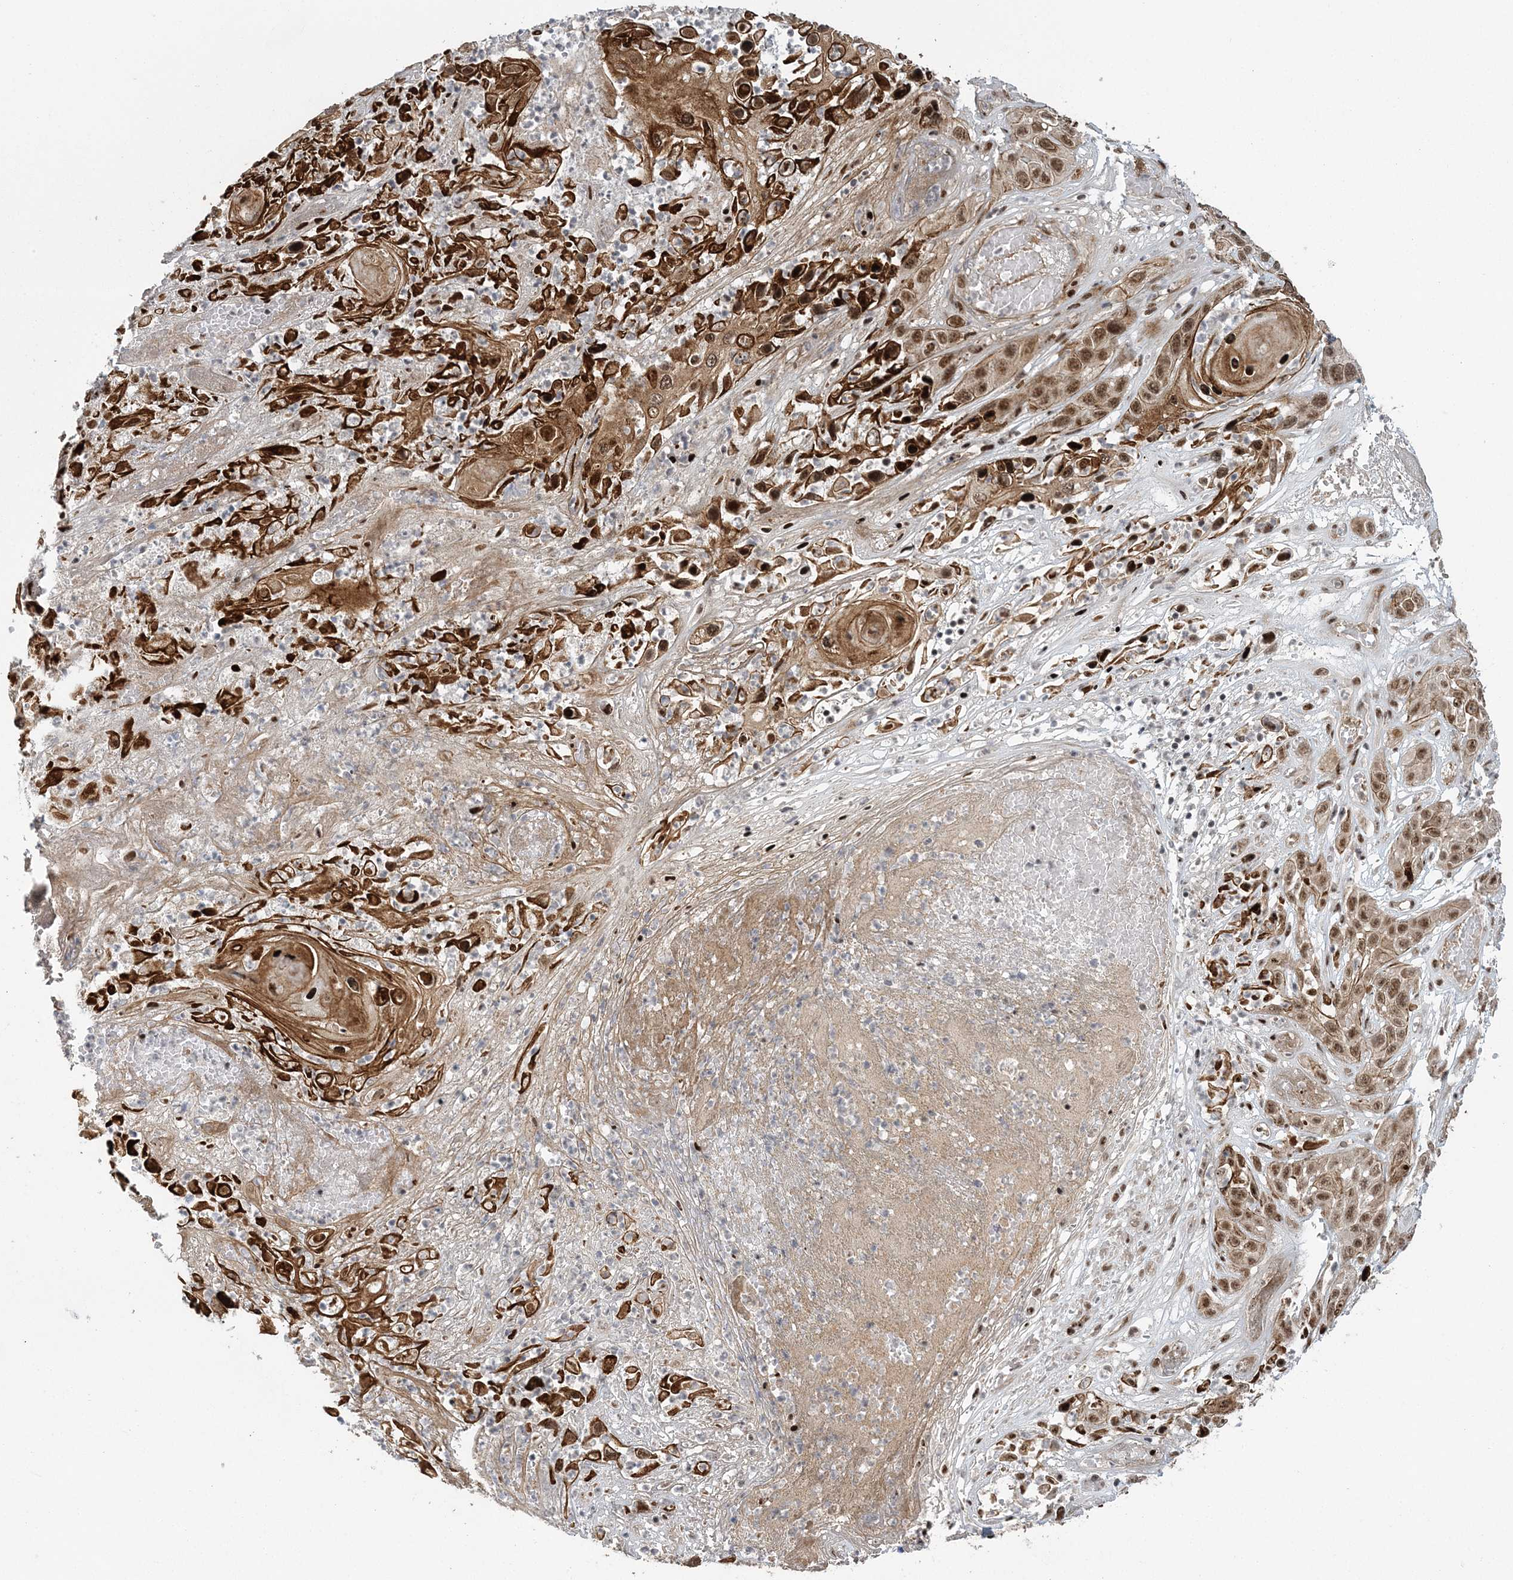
{"staining": {"intensity": "moderate", "quantity": ">75%", "location": "cytoplasmic/membranous,nuclear"}, "tissue": "skin cancer", "cell_type": "Tumor cells", "image_type": "cancer", "snomed": [{"axis": "morphology", "description": "Squamous cell carcinoma, NOS"}, {"axis": "topography", "description": "Skin"}], "caption": "Moderate cytoplasmic/membranous and nuclear protein positivity is present in about >75% of tumor cells in skin squamous cell carcinoma. (IHC, brightfield microscopy, high magnification).", "gene": "CWC22", "patient": {"sex": "male", "age": 55}}